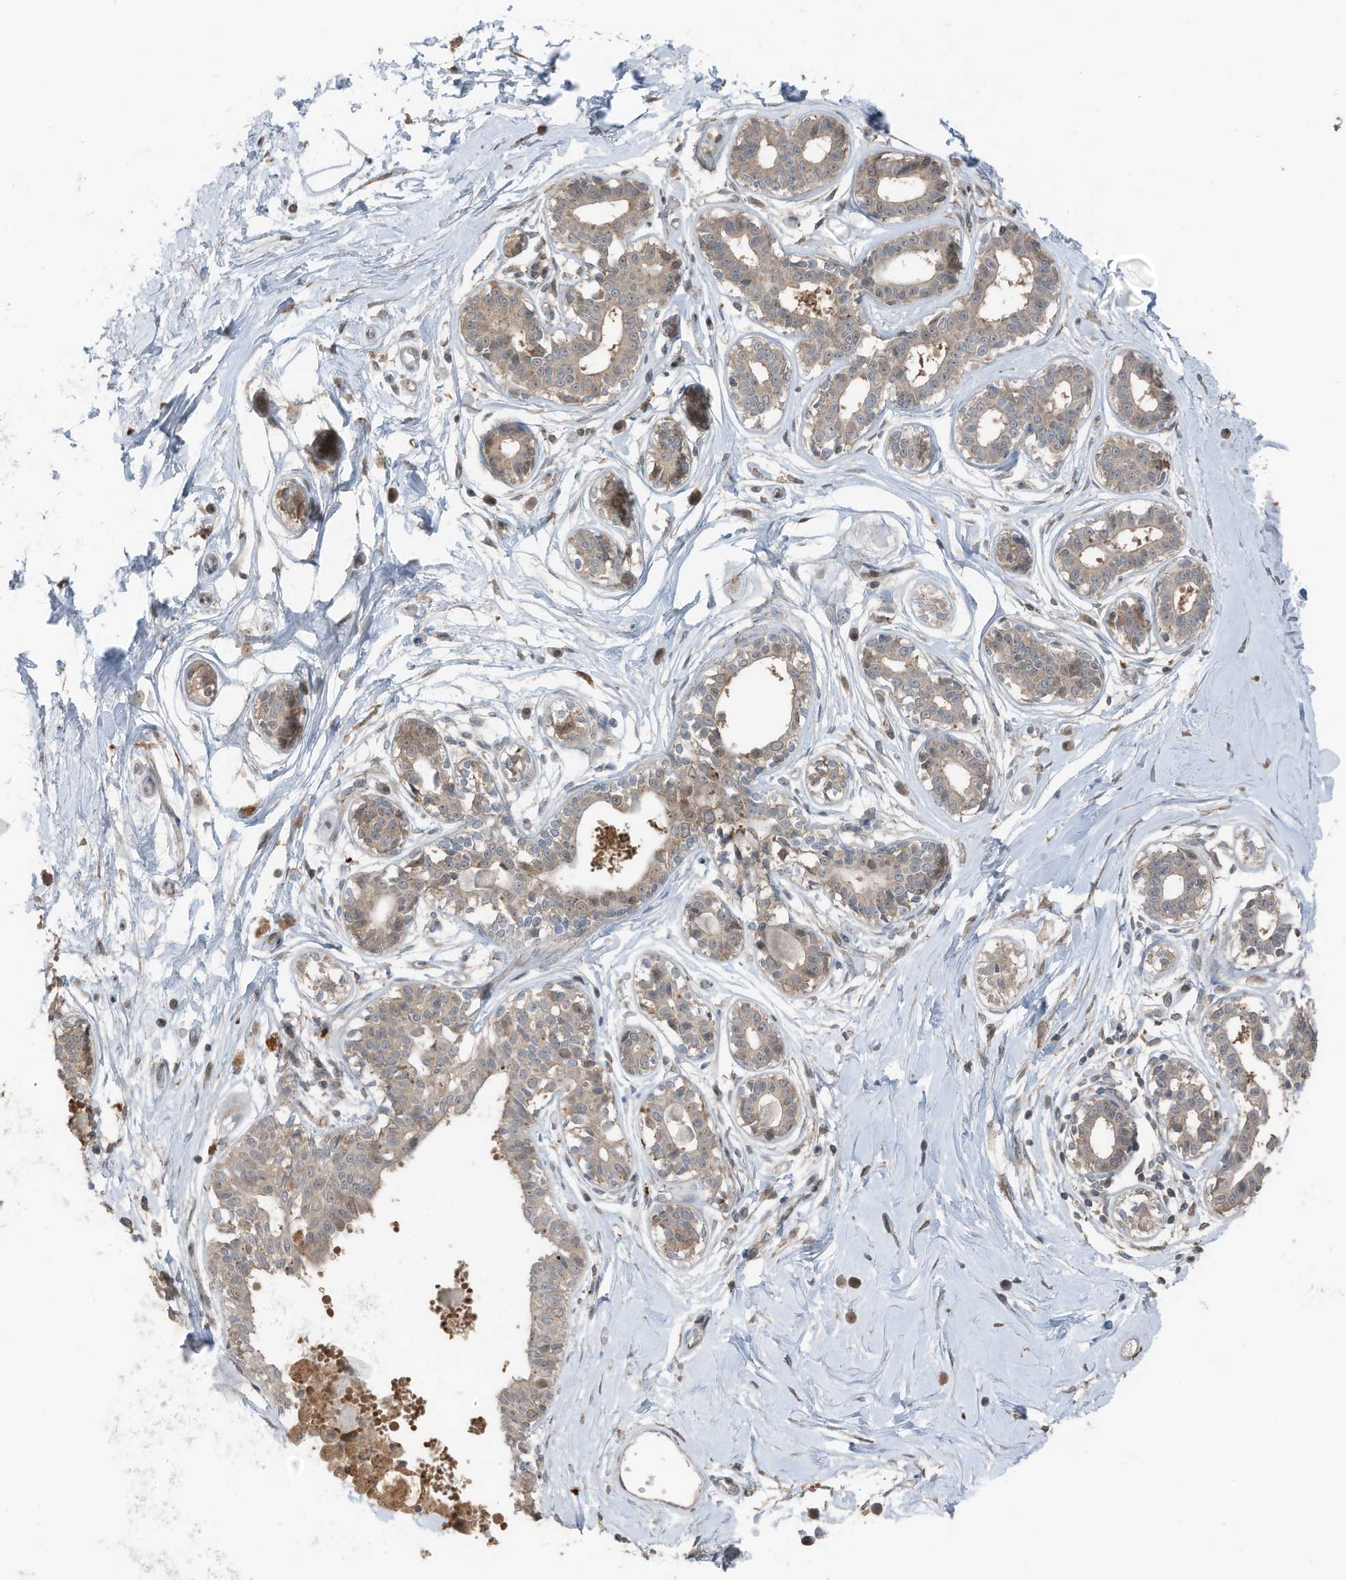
{"staining": {"intensity": "weak", "quantity": ">75%", "location": "nuclear"}, "tissue": "breast", "cell_type": "Adipocytes", "image_type": "normal", "snomed": [{"axis": "morphology", "description": "Normal tissue, NOS"}, {"axis": "topography", "description": "Breast"}], "caption": "Approximately >75% of adipocytes in benign human breast demonstrate weak nuclear protein staining as visualized by brown immunohistochemical staining.", "gene": "TXNDC9", "patient": {"sex": "female", "age": 45}}